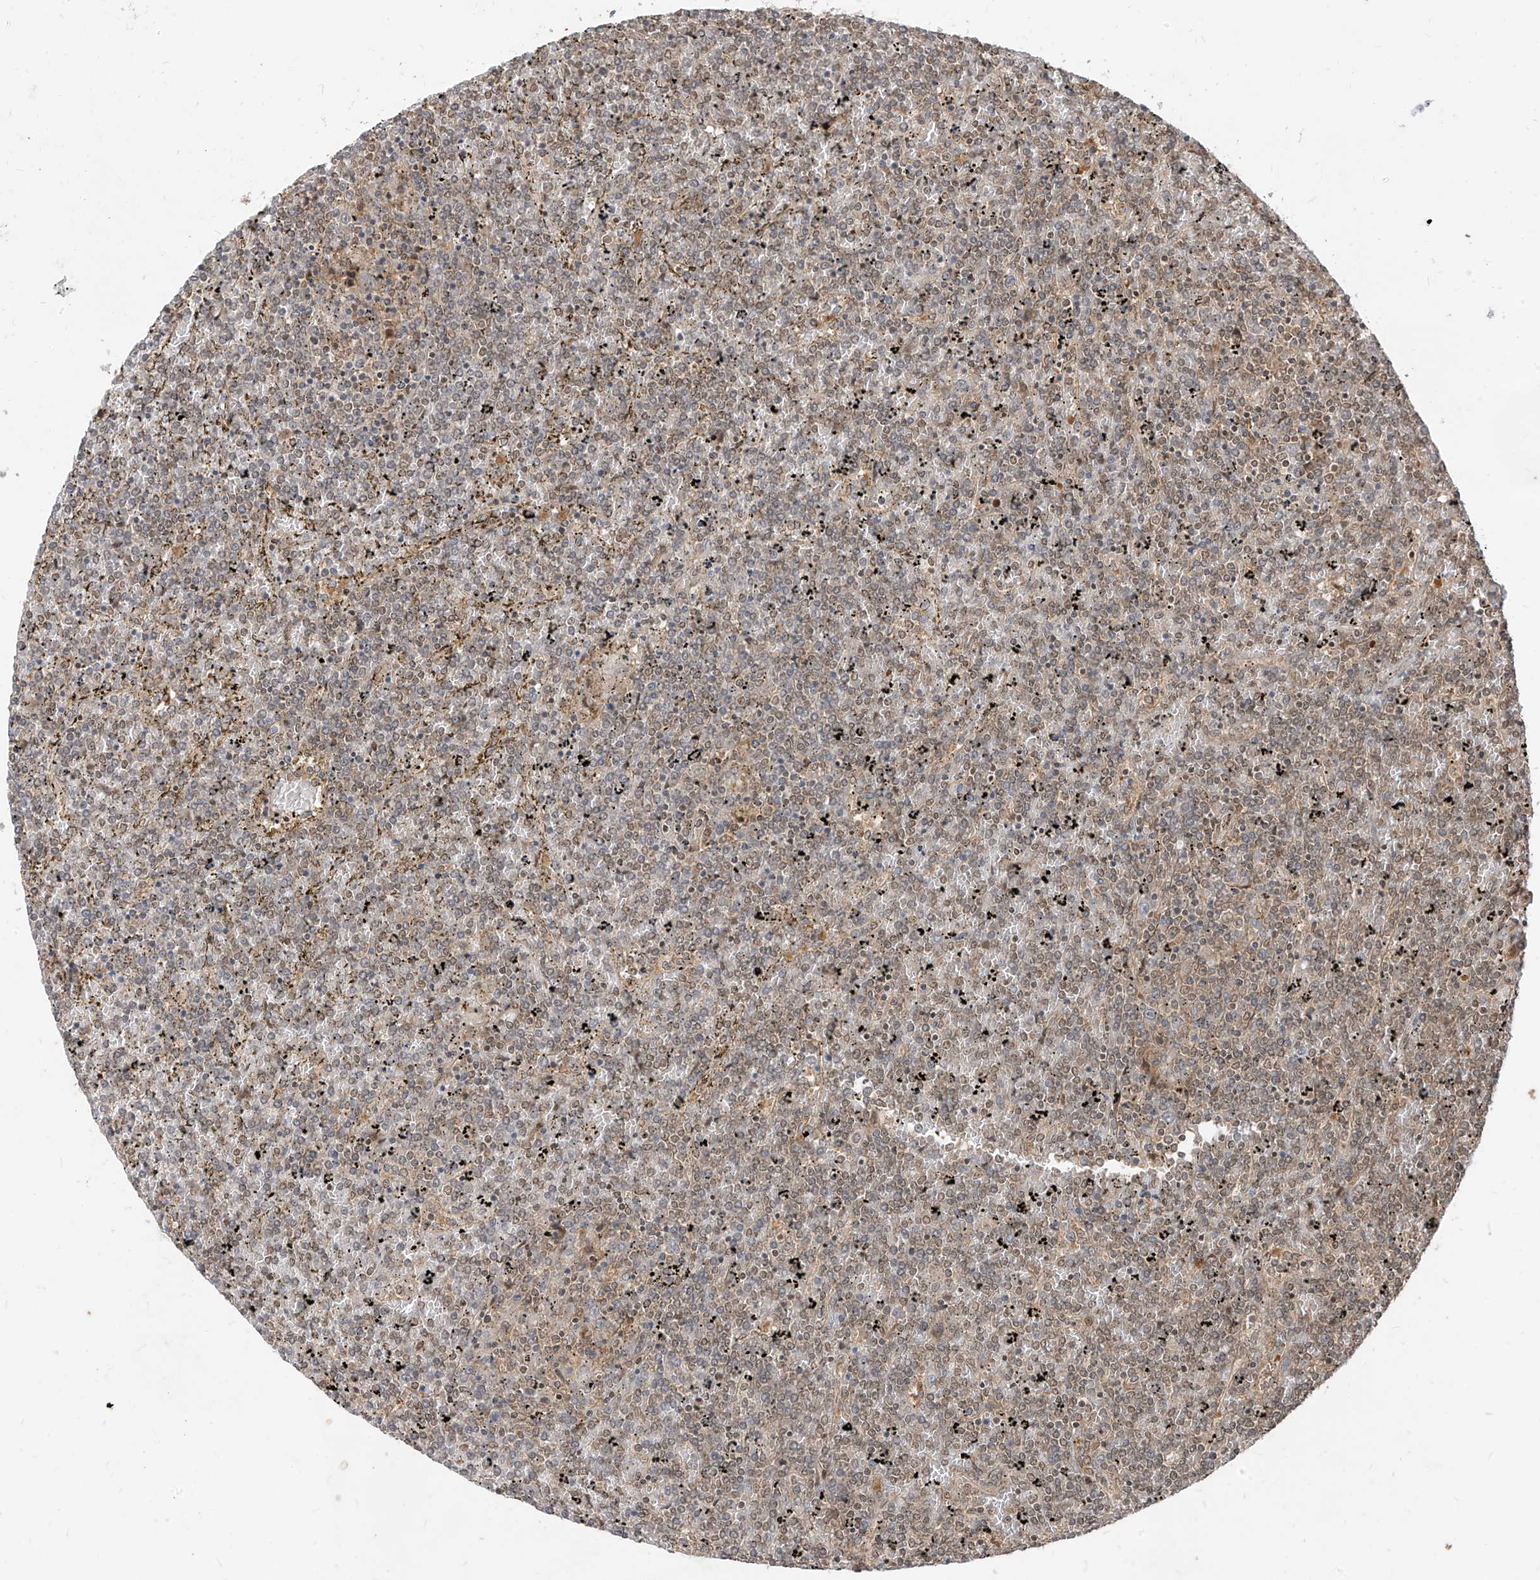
{"staining": {"intensity": "weak", "quantity": ">75%", "location": "cytoplasmic/membranous"}, "tissue": "lymphoma", "cell_type": "Tumor cells", "image_type": "cancer", "snomed": [{"axis": "morphology", "description": "Malignant lymphoma, non-Hodgkin's type, Low grade"}, {"axis": "topography", "description": "Spleen"}], "caption": "Low-grade malignant lymphoma, non-Hodgkin's type stained for a protein shows weak cytoplasmic/membranous positivity in tumor cells. The protein is shown in brown color, while the nuclei are stained blue.", "gene": "LCOR", "patient": {"sex": "female", "age": 19}}